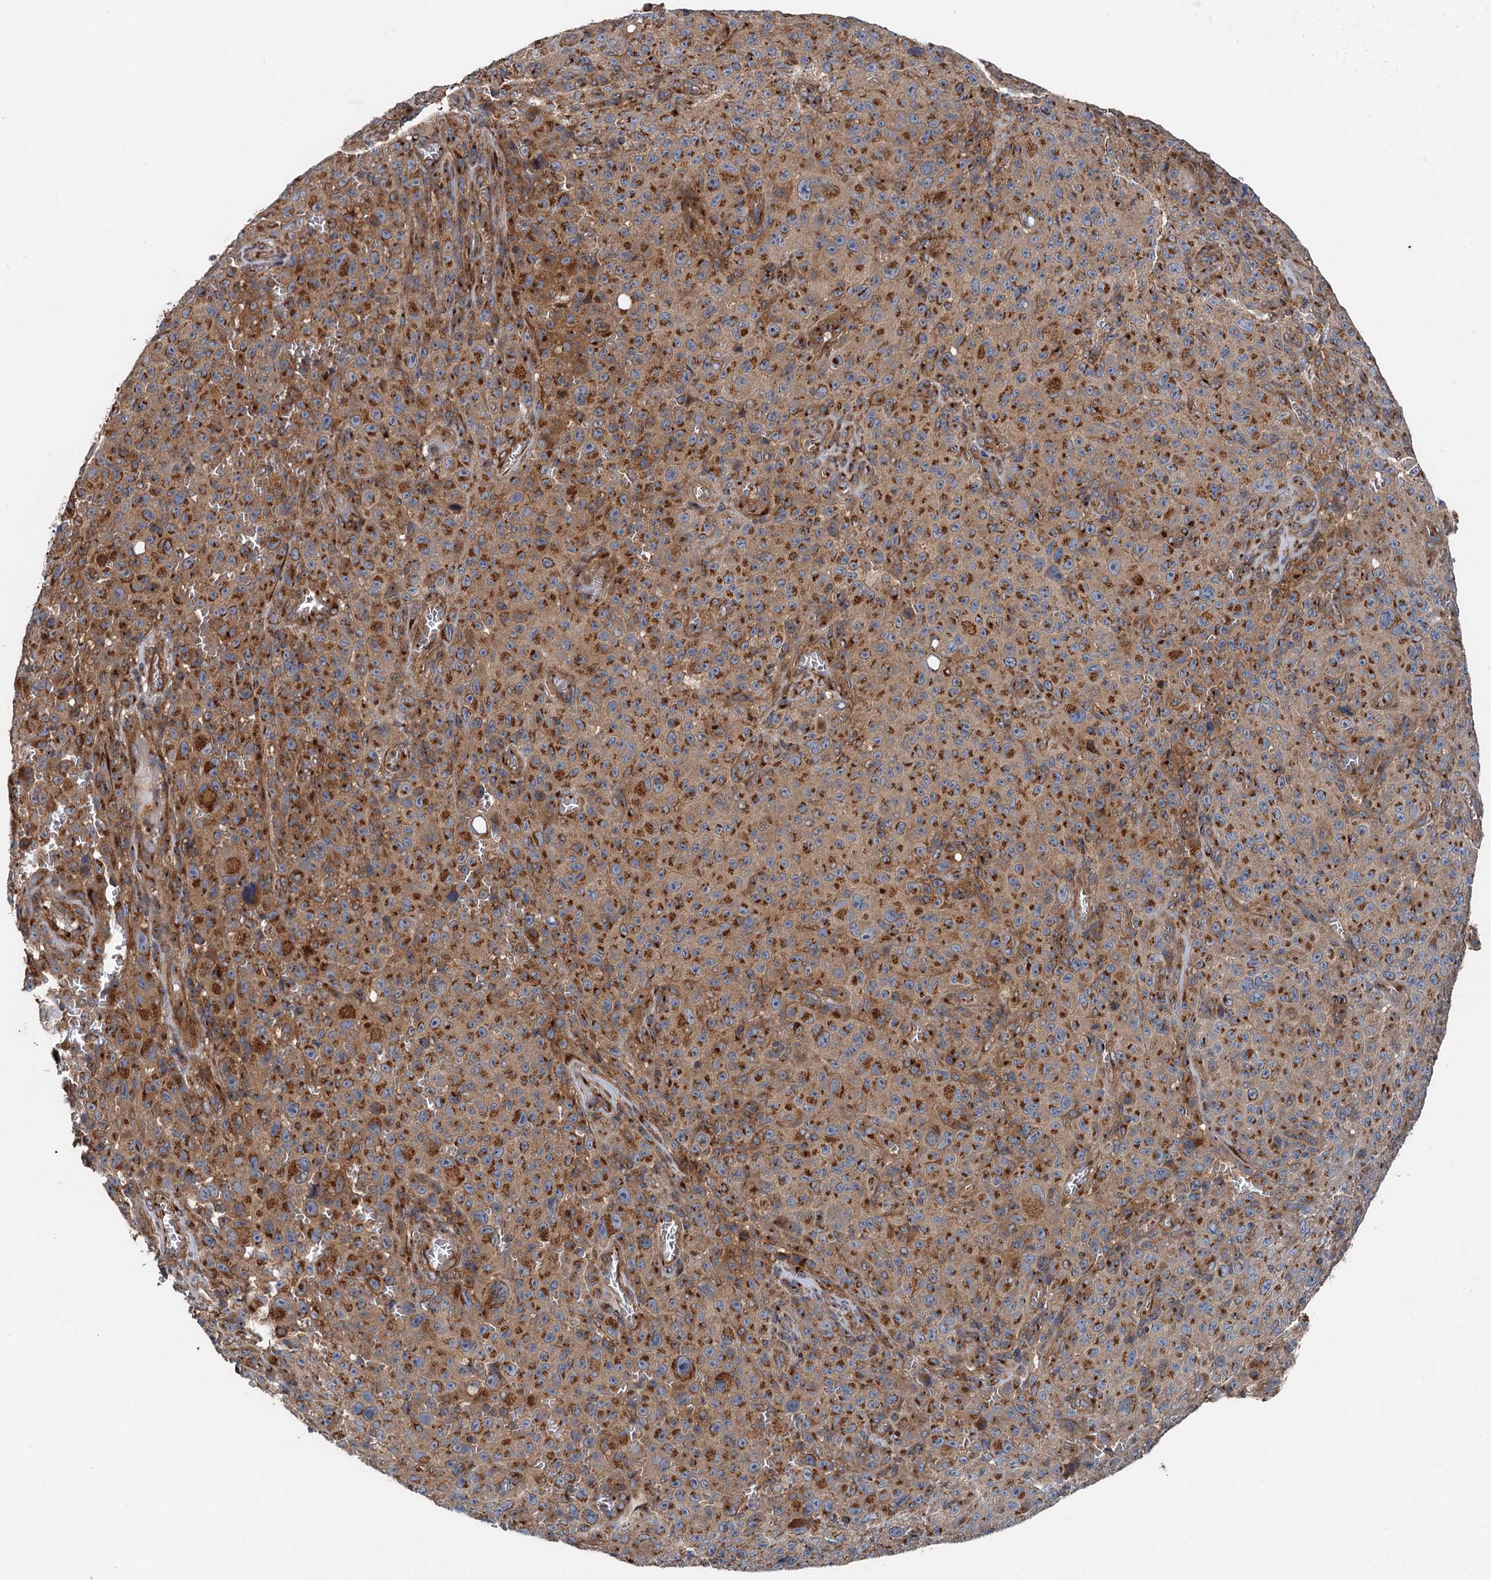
{"staining": {"intensity": "moderate", "quantity": ">75%", "location": "cytoplasmic/membranous"}, "tissue": "melanoma", "cell_type": "Tumor cells", "image_type": "cancer", "snomed": [{"axis": "morphology", "description": "Malignant melanoma, NOS"}, {"axis": "topography", "description": "Skin"}], "caption": "Malignant melanoma stained for a protein (brown) demonstrates moderate cytoplasmic/membranous positive staining in approximately >75% of tumor cells.", "gene": "ANKRD26", "patient": {"sex": "female", "age": 82}}